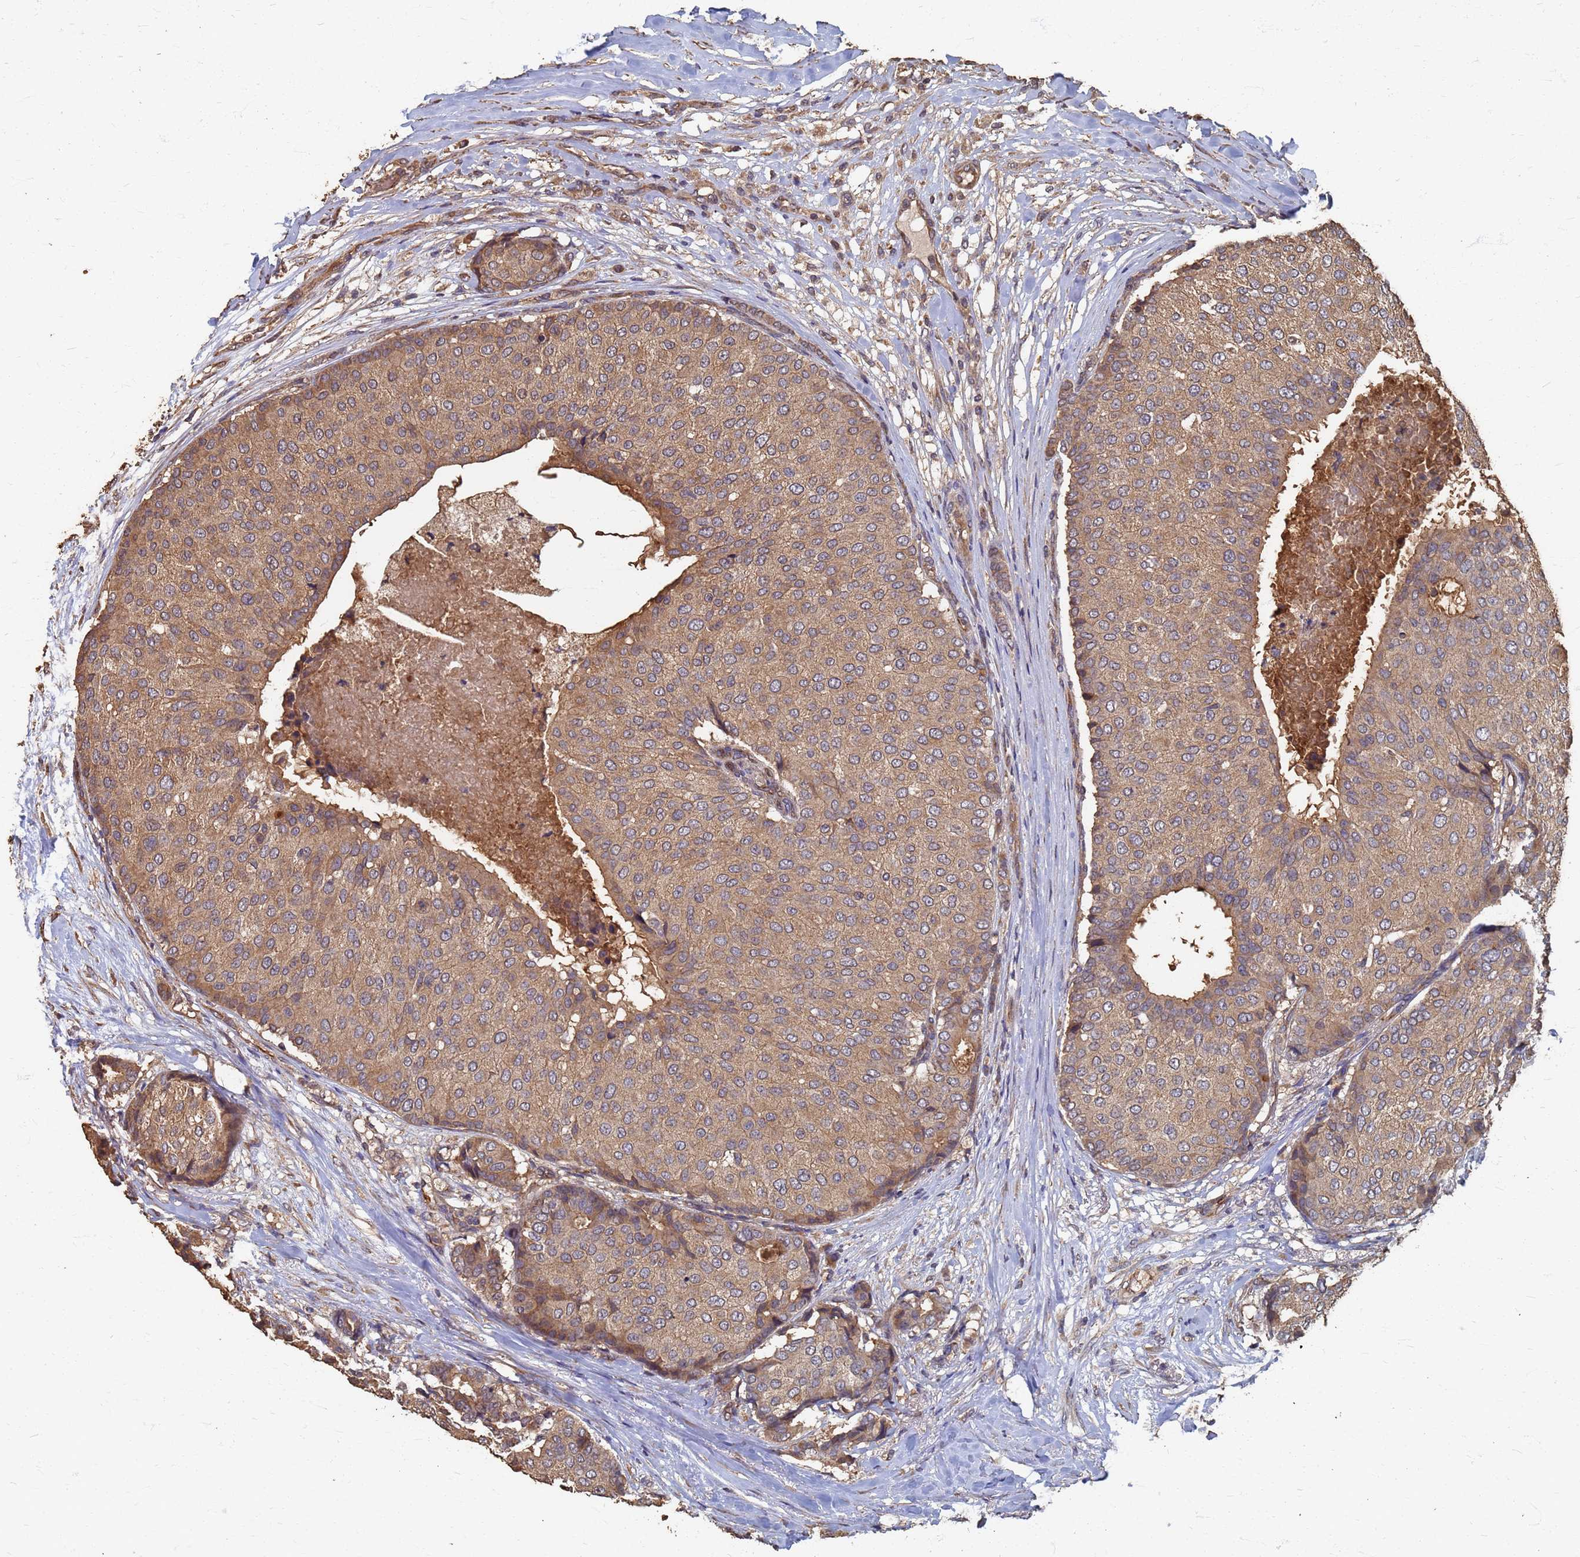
{"staining": {"intensity": "moderate", "quantity": ">75%", "location": "cytoplasmic/membranous"}, "tissue": "breast cancer", "cell_type": "Tumor cells", "image_type": "cancer", "snomed": [{"axis": "morphology", "description": "Duct carcinoma"}, {"axis": "topography", "description": "Breast"}], "caption": "The micrograph displays immunohistochemical staining of breast cancer. There is moderate cytoplasmic/membranous staining is seen in approximately >75% of tumor cells.", "gene": "DPH5", "patient": {"sex": "female", "age": 75}}